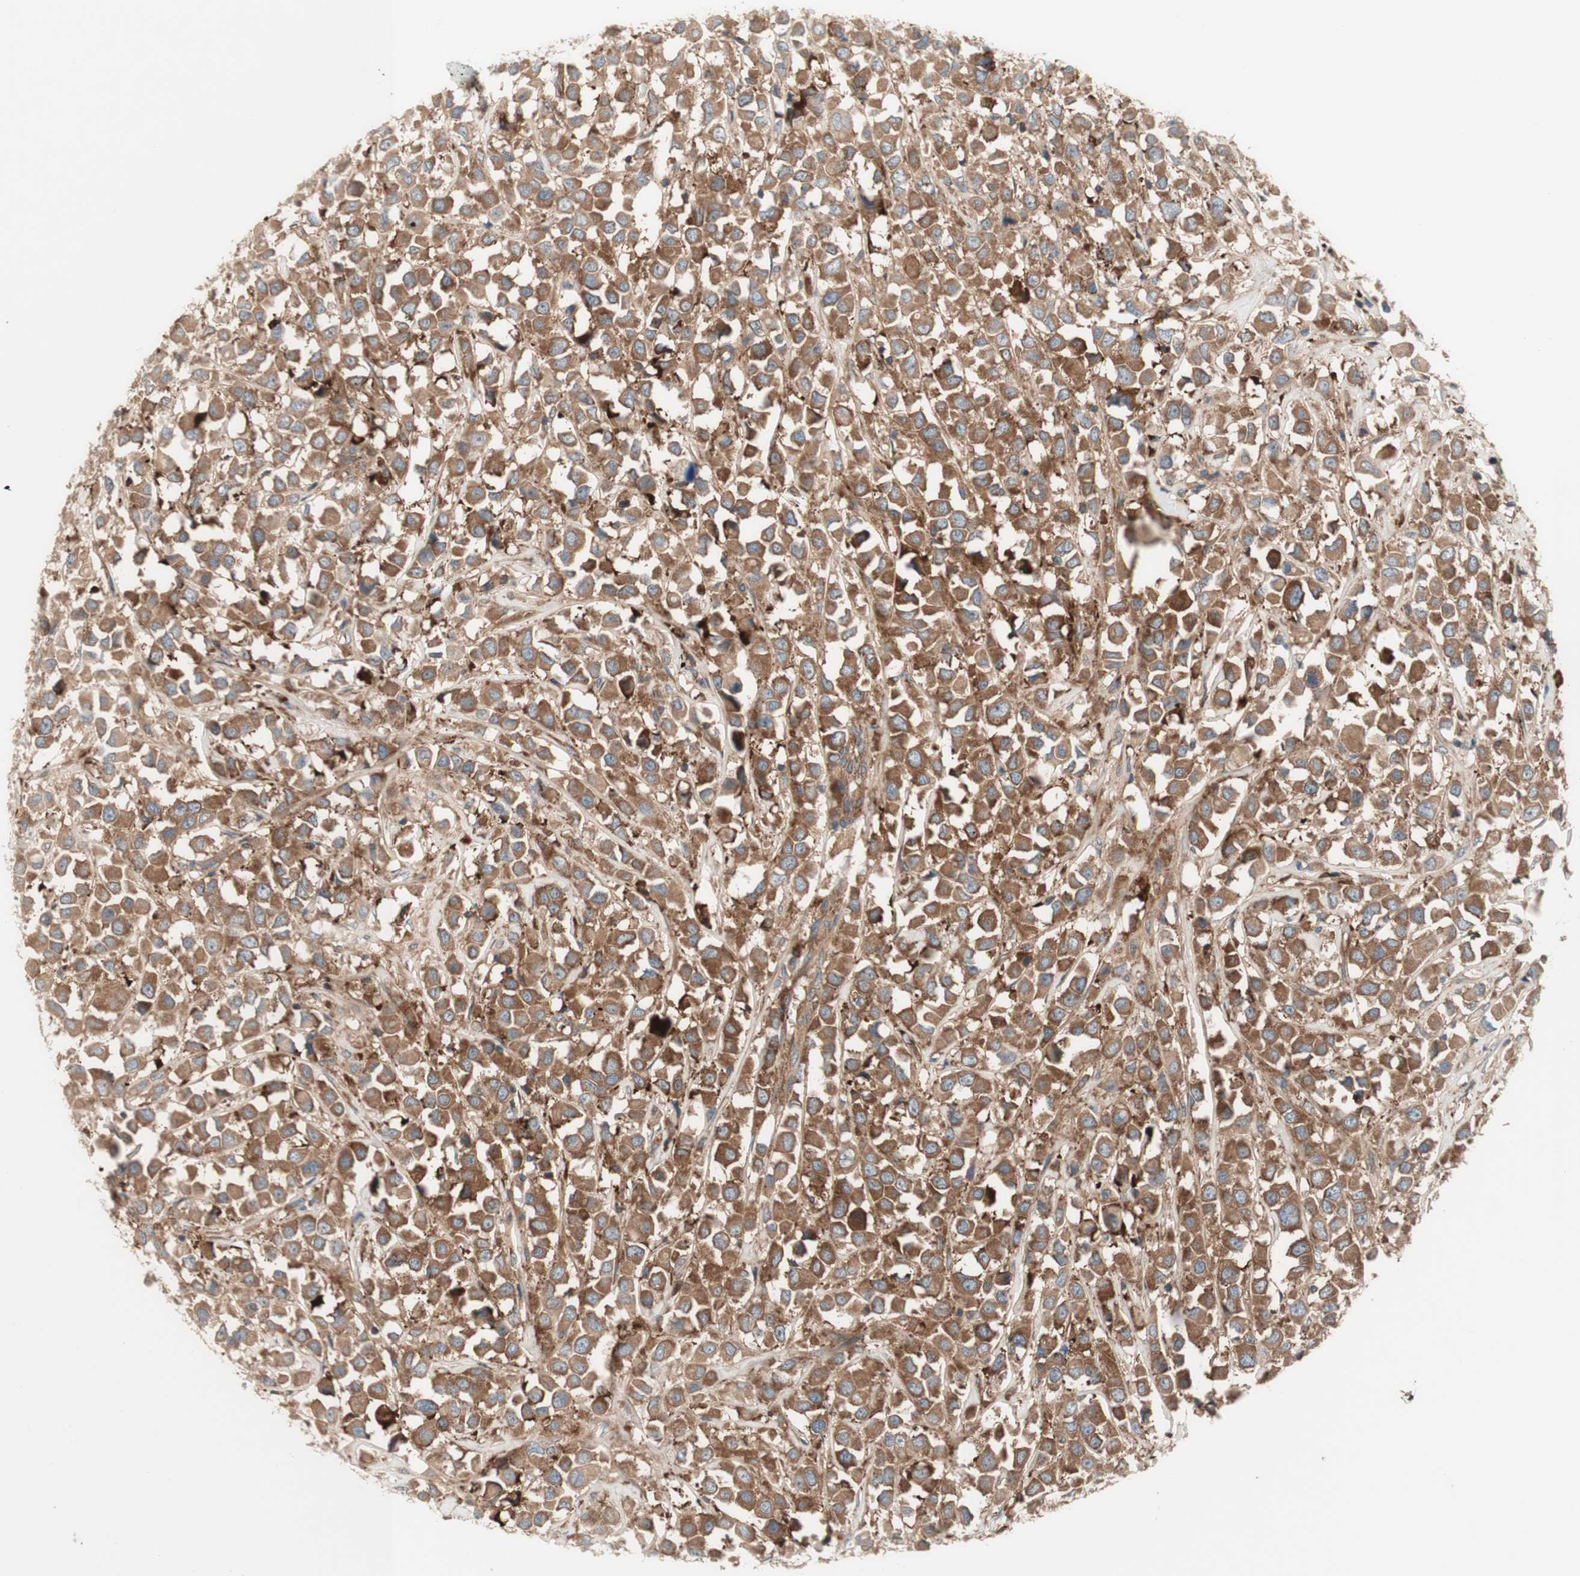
{"staining": {"intensity": "moderate", "quantity": ">75%", "location": "cytoplasmic/membranous"}, "tissue": "breast cancer", "cell_type": "Tumor cells", "image_type": "cancer", "snomed": [{"axis": "morphology", "description": "Duct carcinoma"}, {"axis": "topography", "description": "Breast"}], "caption": "IHC (DAB (3,3'-diaminobenzidine)) staining of breast cancer exhibits moderate cytoplasmic/membranous protein staining in approximately >75% of tumor cells. (IHC, brightfield microscopy, high magnification).", "gene": "CCN4", "patient": {"sex": "female", "age": 61}}